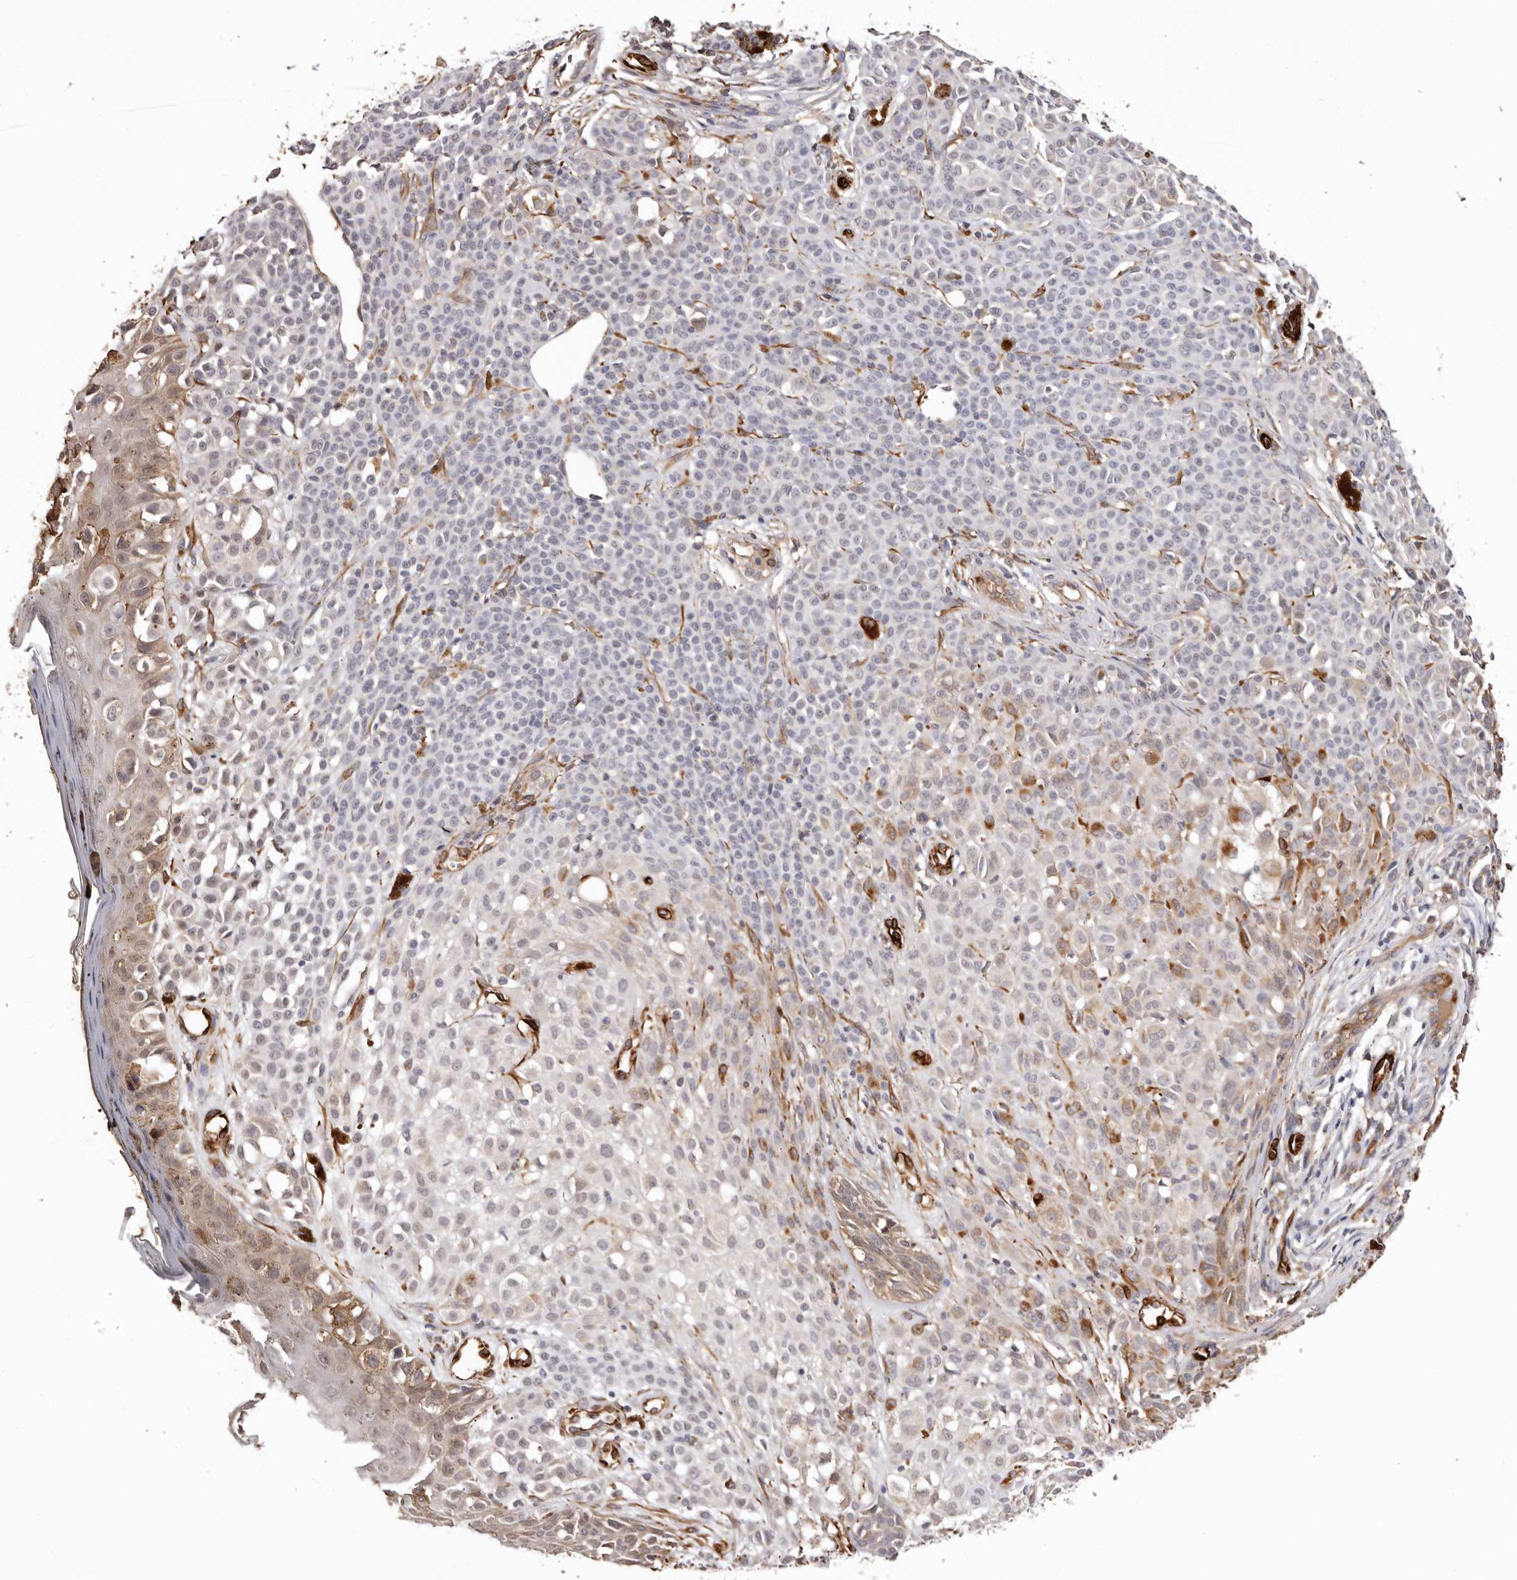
{"staining": {"intensity": "negative", "quantity": "none", "location": "none"}, "tissue": "melanoma", "cell_type": "Tumor cells", "image_type": "cancer", "snomed": [{"axis": "morphology", "description": "Malignant melanoma, NOS"}, {"axis": "topography", "description": "Skin of leg"}], "caption": "Immunohistochemistry (IHC) micrograph of neoplastic tissue: malignant melanoma stained with DAB (3,3'-diaminobenzidine) shows no significant protein expression in tumor cells.", "gene": "ZNF557", "patient": {"sex": "female", "age": 72}}